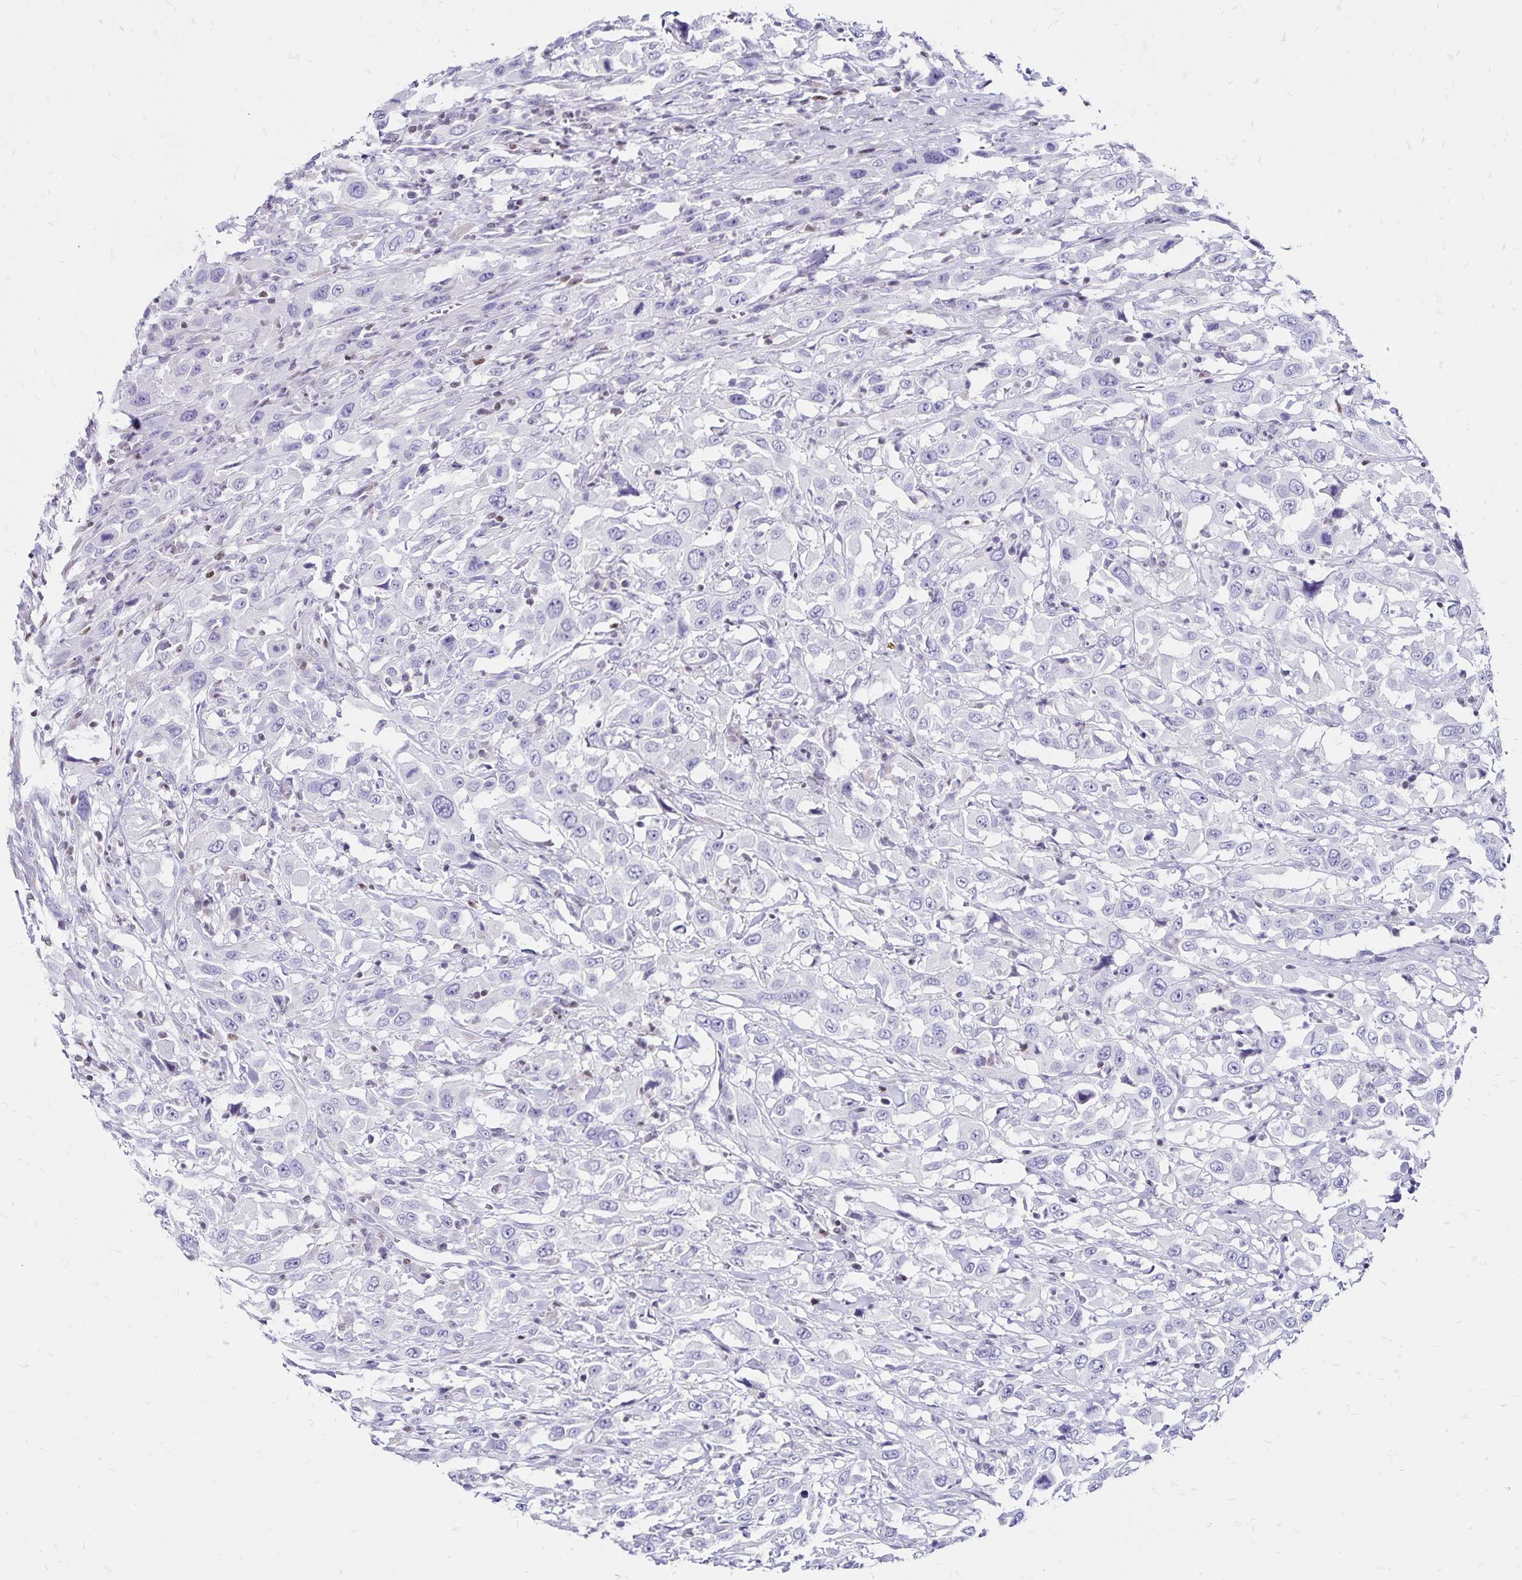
{"staining": {"intensity": "negative", "quantity": "none", "location": "none"}, "tissue": "urothelial cancer", "cell_type": "Tumor cells", "image_type": "cancer", "snomed": [{"axis": "morphology", "description": "Urothelial carcinoma, High grade"}, {"axis": "topography", "description": "Urinary bladder"}], "caption": "This image is of urothelial carcinoma (high-grade) stained with IHC to label a protein in brown with the nuclei are counter-stained blue. There is no positivity in tumor cells. Nuclei are stained in blue.", "gene": "IKZF1", "patient": {"sex": "male", "age": 61}}